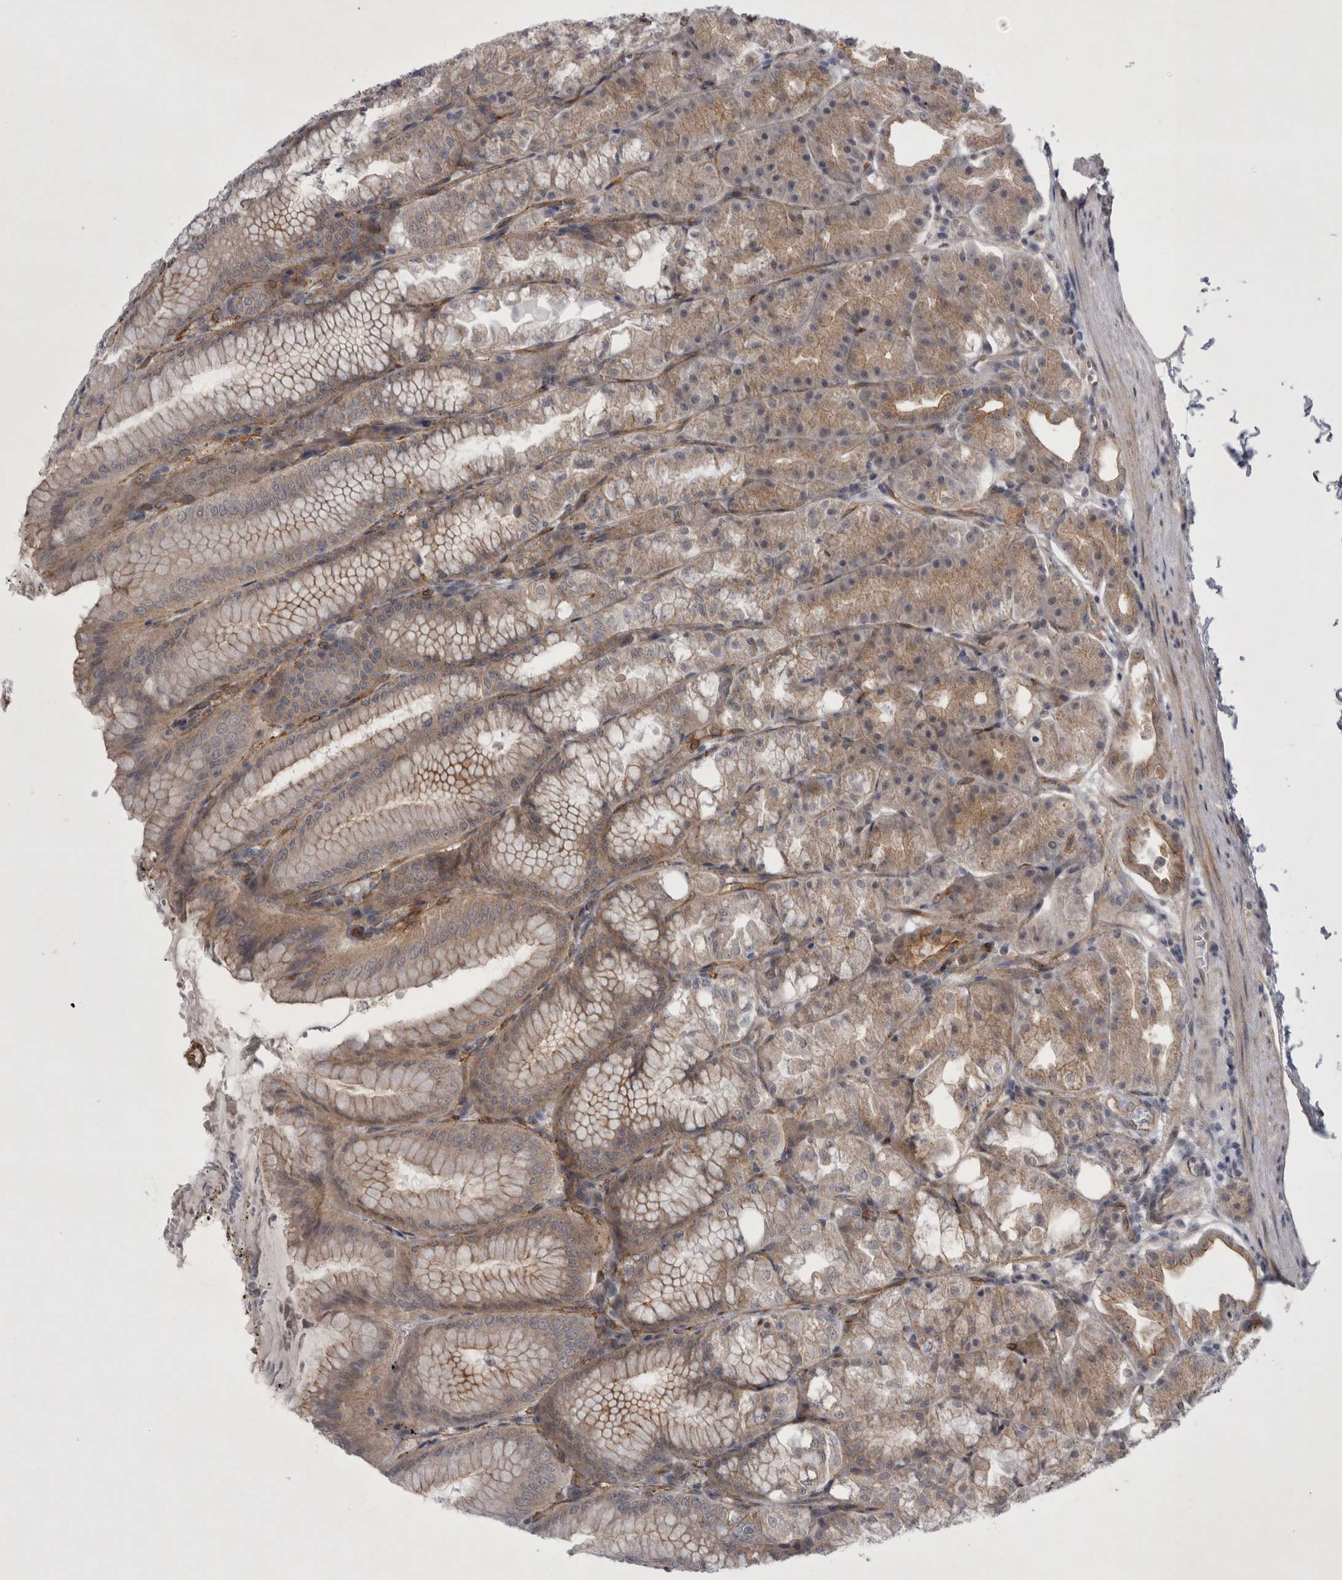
{"staining": {"intensity": "moderate", "quantity": "25%-75%", "location": "cytoplasmic/membranous"}, "tissue": "stomach", "cell_type": "Glandular cells", "image_type": "normal", "snomed": [{"axis": "morphology", "description": "Normal tissue, NOS"}, {"axis": "topography", "description": "Stomach, lower"}], "caption": "A medium amount of moderate cytoplasmic/membranous staining is identified in about 25%-75% of glandular cells in normal stomach. (IHC, brightfield microscopy, high magnification).", "gene": "PARP11", "patient": {"sex": "male", "age": 71}}